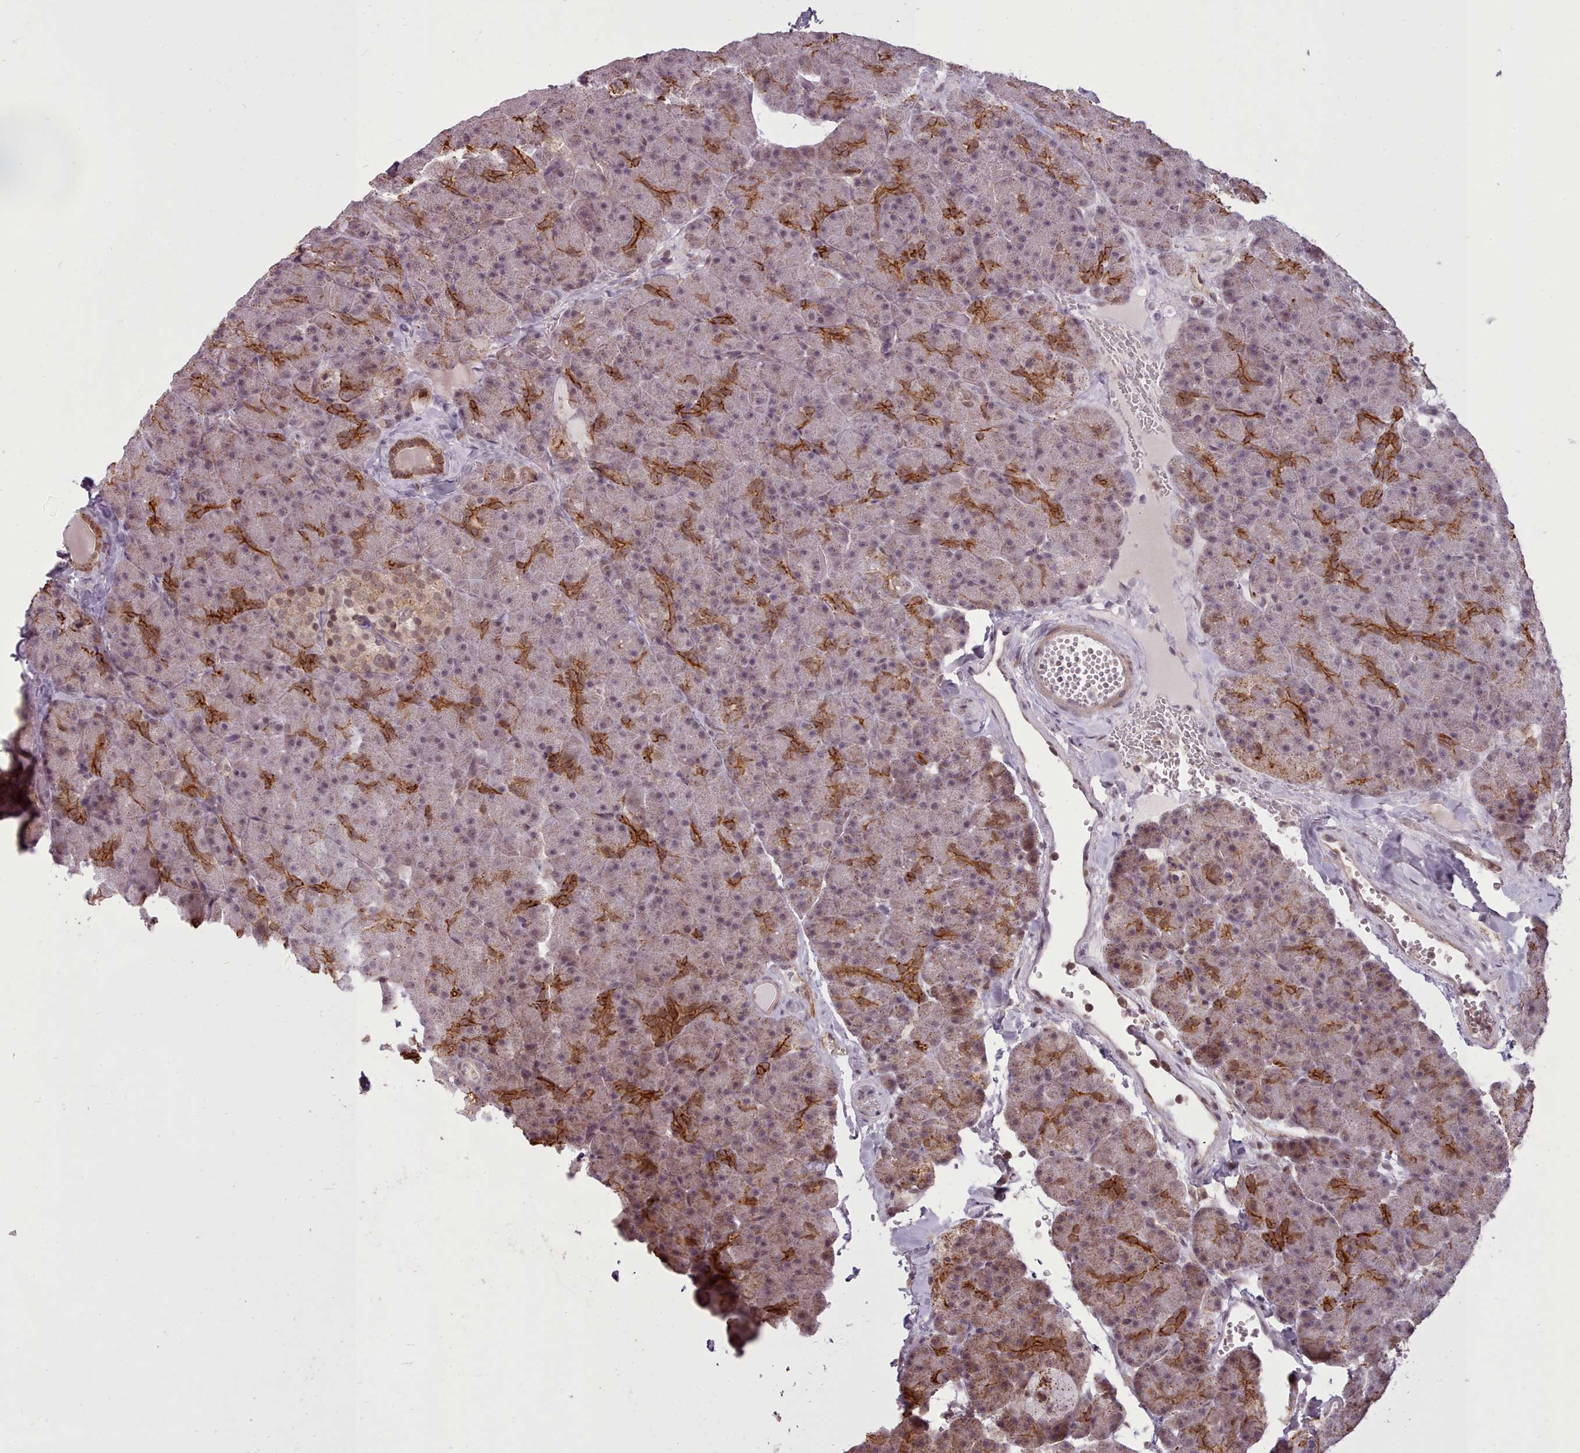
{"staining": {"intensity": "strong", "quantity": "<25%", "location": "cytoplasmic/membranous"}, "tissue": "pancreas", "cell_type": "Exocrine glandular cells", "image_type": "normal", "snomed": [{"axis": "morphology", "description": "Normal tissue, NOS"}, {"axis": "topography", "description": "Pancreas"}], "caption": "An IHC micrograph of normal tissue is shown. Protein staining in brown shows strong cytoplasmic/membranous positivity in pancreas within exocrine glandular cells. Immunohistochemistry (ihc) stains the protein in brown and the nuclei are stained blue.", "gene": "ZMYM4", "patient": {"sex": "male", "age": 36}}